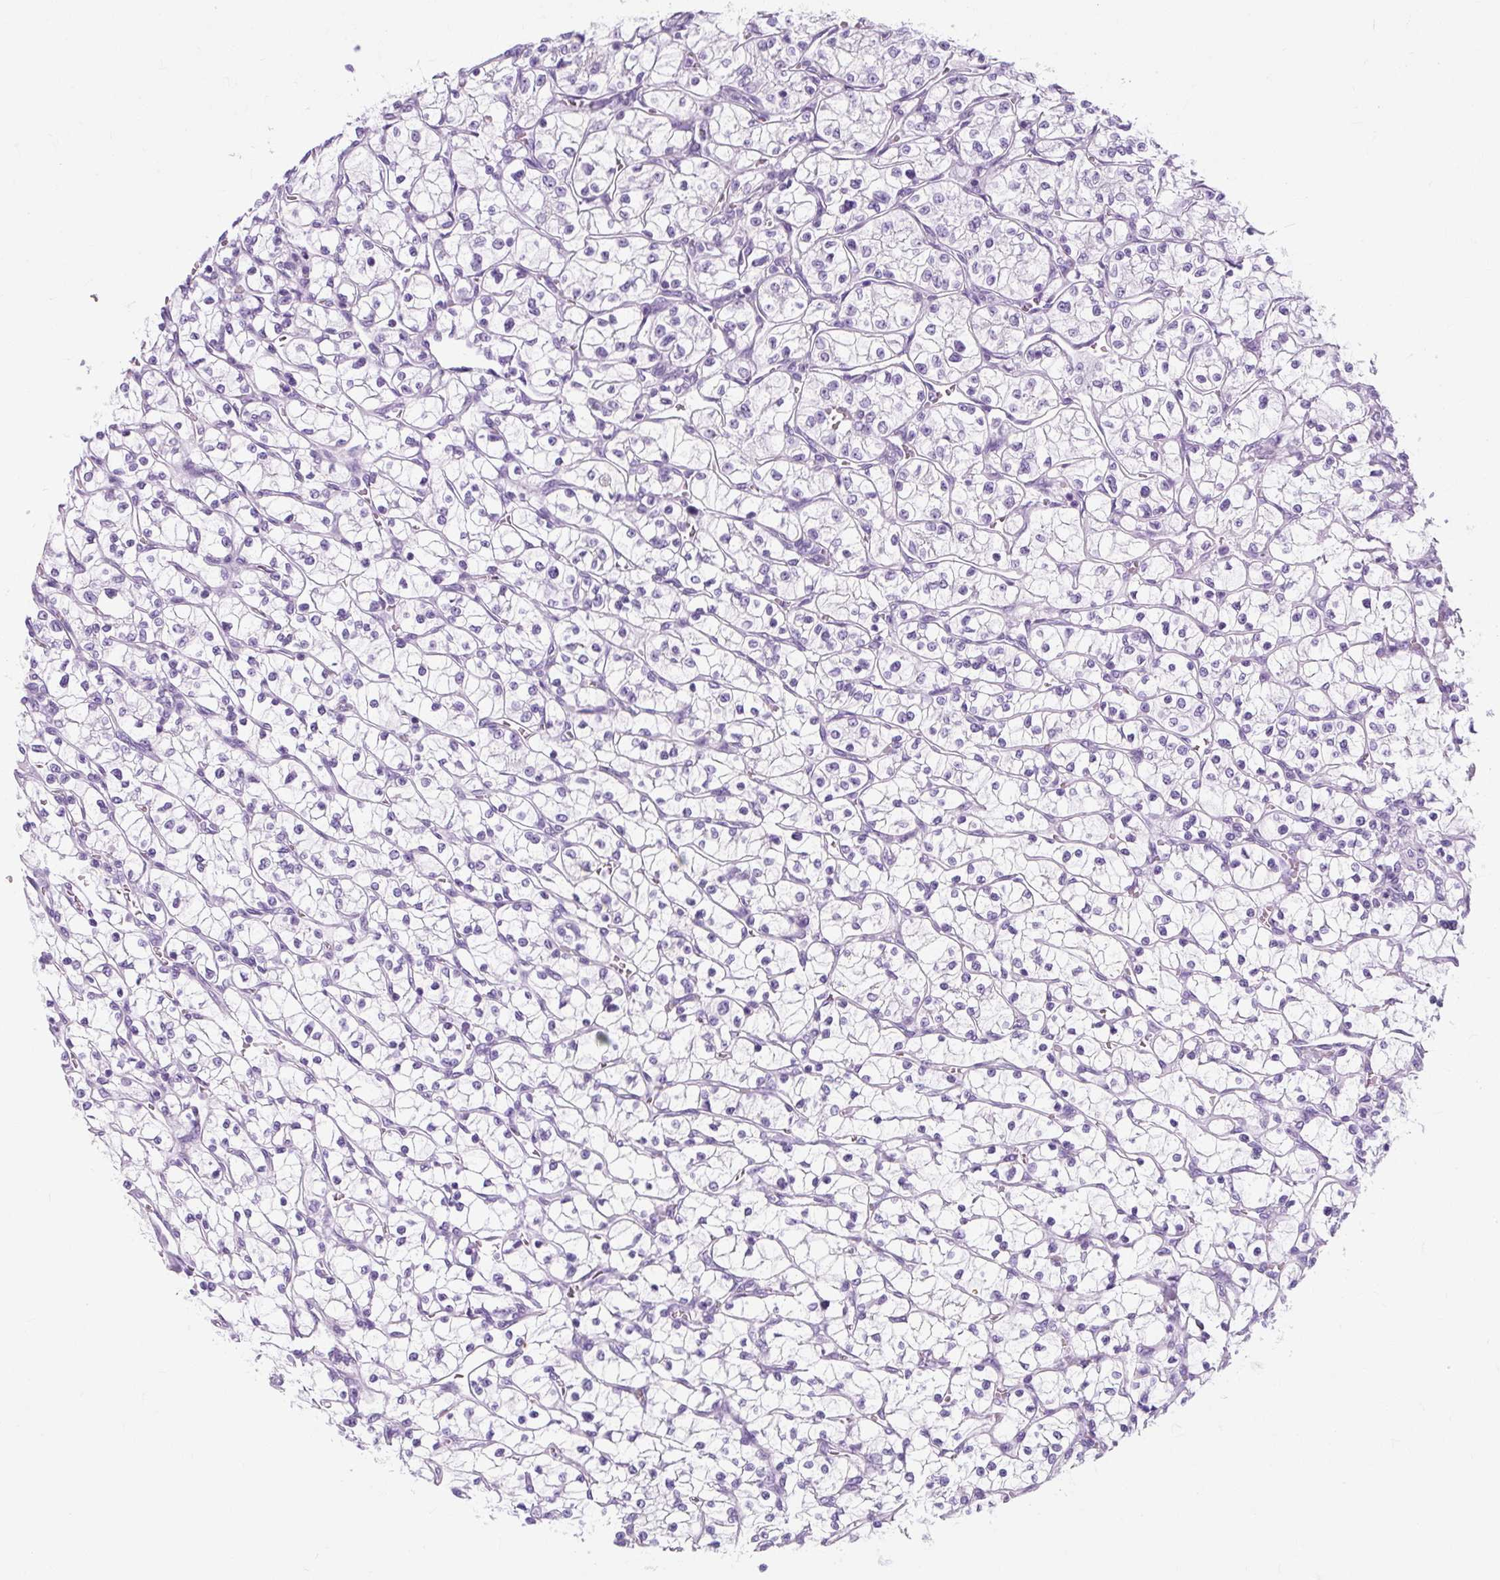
{"staining": {"intensity": "negative", "quantity": "none", "location": "none"}, "tissue": "renal cancer", "cell_type": "Tumor cells", "image_type": "cancer", "snomed": [{"axis": "morphology", "description": "Adenocarcinoma, NOS"}, {"axis": "topography", "description": "Kidney"}], "caption": "Immunohistochemistry (IHC) micrograph of neoplastic tissue: human renal cancer stained with DAB (3,3'-diaminobenzidine) exhibits no significant protein positivity in tumor cells.", "gene": "TMEM89", "patient": {"sex": "female", "age": 64}}